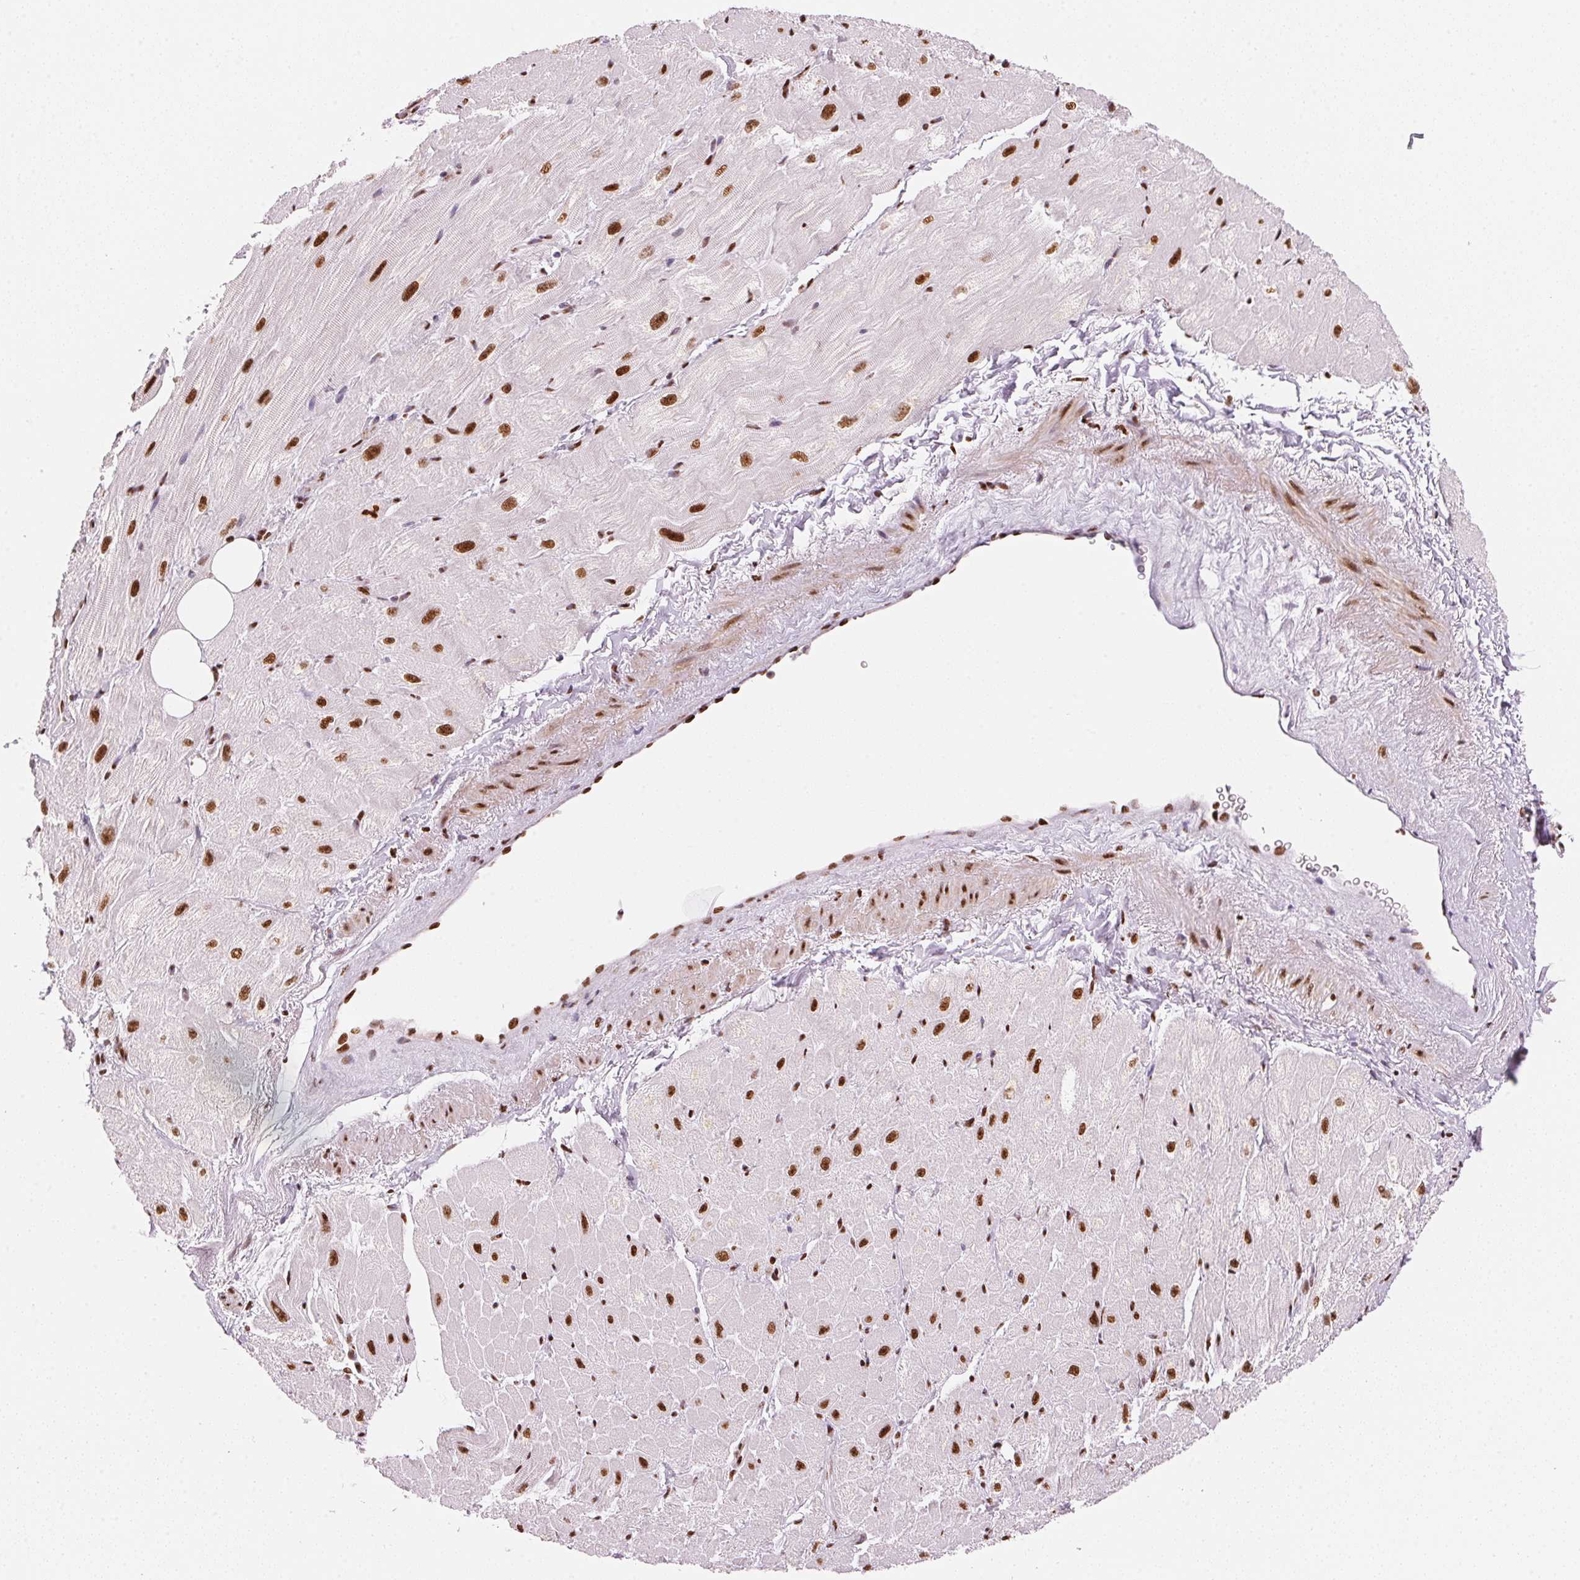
{"staining": {"intensity": "strong", "quantity": ">75%", "location": "nuclear"}, "tissue": "heart muscle", "cell_type": "Cardiomyocytes", "image_type": "normal", "snomed": [{"axis": "morphology", "description": "Normal tissue, NOS"}, {"axis": "topography", "description": "Heart"}], "caption": "Immunohistochemistry of benign heart muscle demonstrates high levels of strong nuclear expression in approximately >75% of cardiomyocytes.", "gene": "NXF1", "patient": {"sex": "male", "age": 62}}